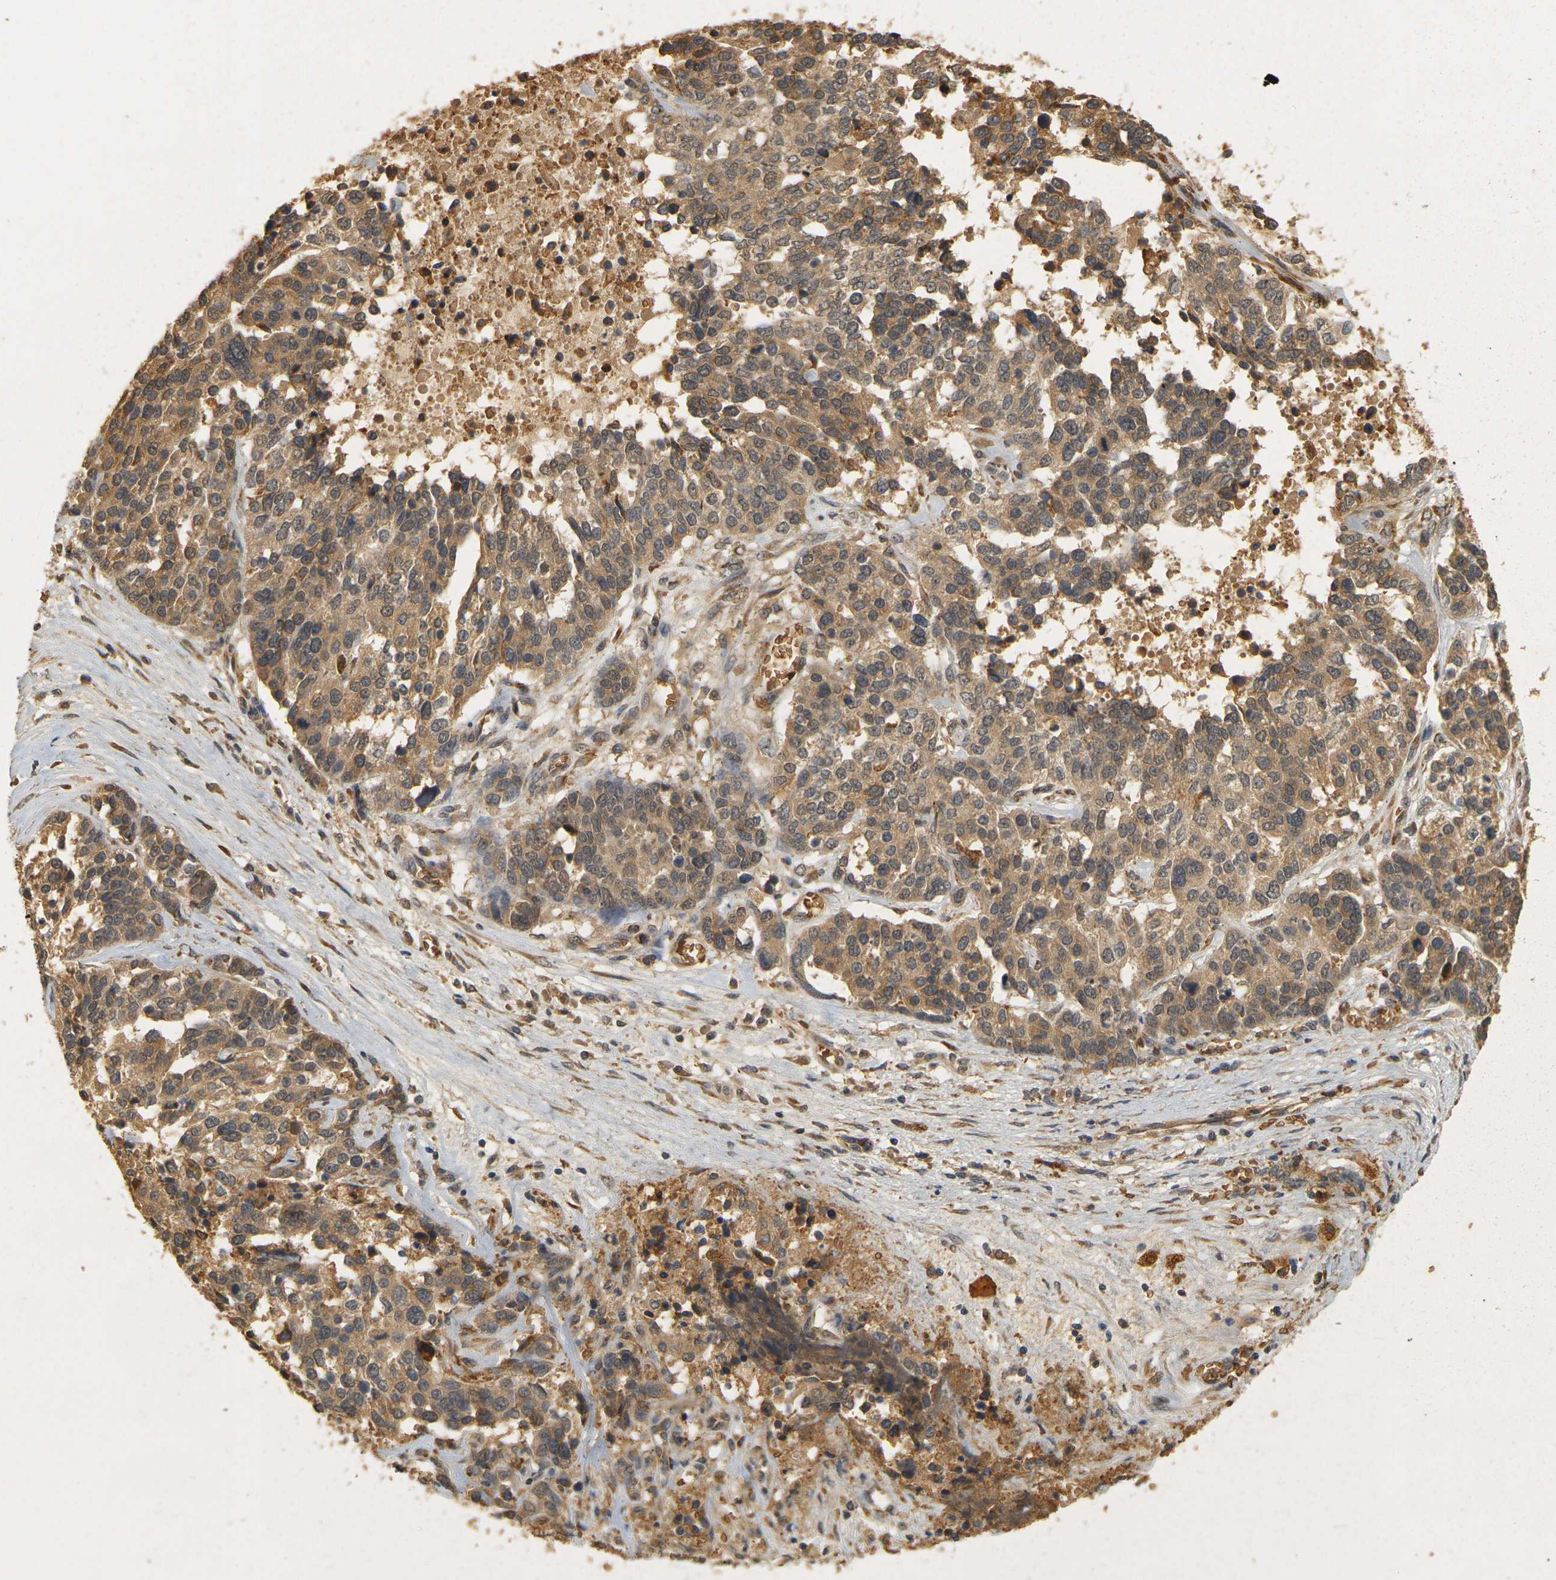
{"staining": {"intensity": "moderate", "quantity": ">75%", "location": "cytoplasmic/membranous"}, "tissue": "ovarian cancer", "cell_type": "Tumor cells", "image_type": "cancer", "snomed": [{"axis": "morphology", "description": "Cystadenocarcinoma, serous, NOS"}, {"axis": "topography", "description": "Ovary"}], "caption": "Tumor cells exhibit medium levels of moderate cytoplasmic/membranous positivity in approximately >75% of cells in human ovarian cancer.", "gene": "MEGF9", "patient": {"sex": "female", "age": 44}}